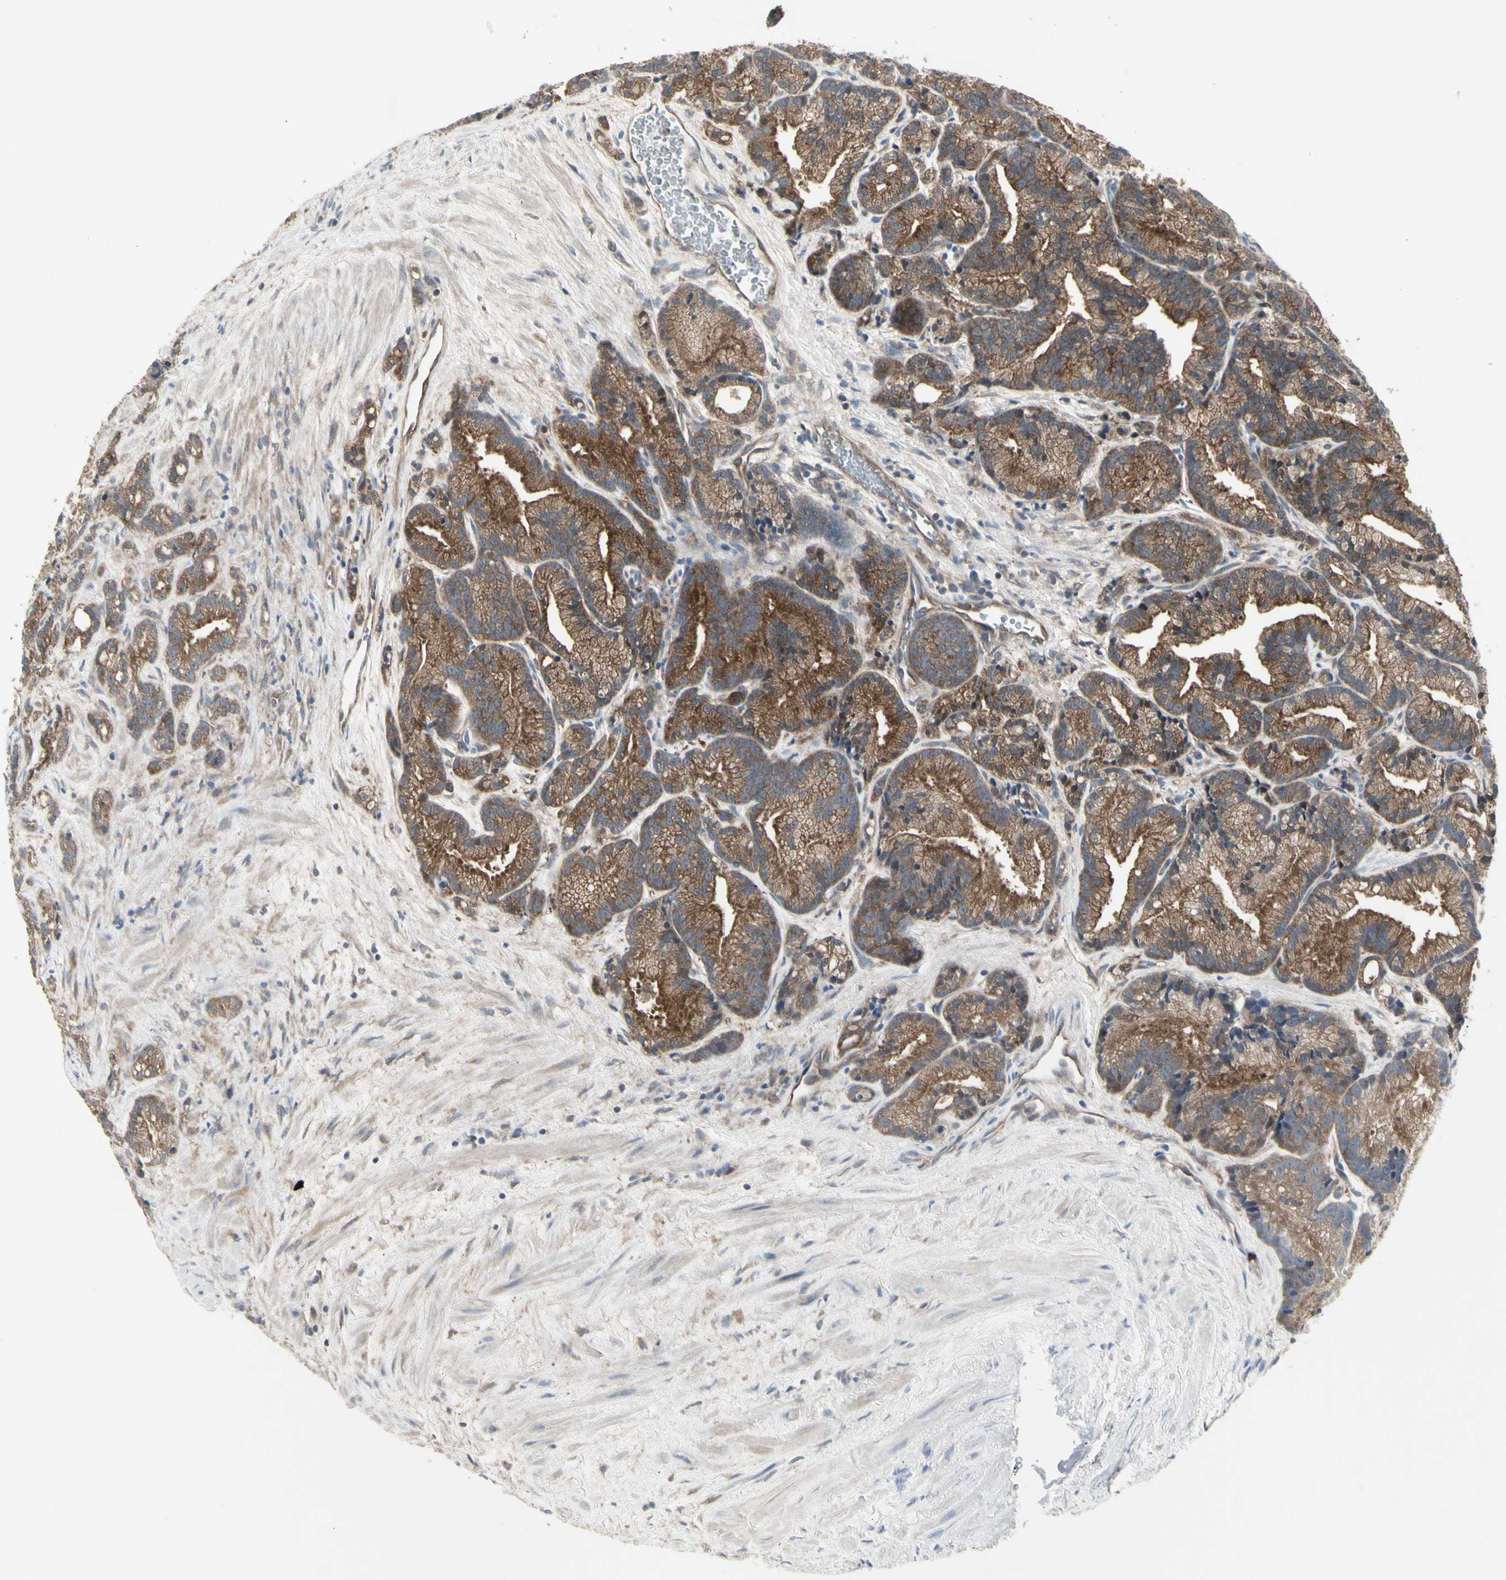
{"staining": {"intensity": "moderate", "quantity": ">75%", "location": "cytoplasmic/membranous"}, "tissue": "prostate cancer", "cell_type": "Tumor cells", "image_type": "cancer", "snomed": [{"axis": "morphology", "description": "Adenocarcinoma, Low grade"}, {"axis": "topography", "description": "Prostate"}], "caption": "An immunohistochemistry image of neoplastic tissue is shown. Protein staining in brown highlights moderate cytoplasmic/membranous positivity in prostate cancer within tumor cells.", "gene": "CHURC1-FNTB", "patient": {"sex": "male", "age": 89}}